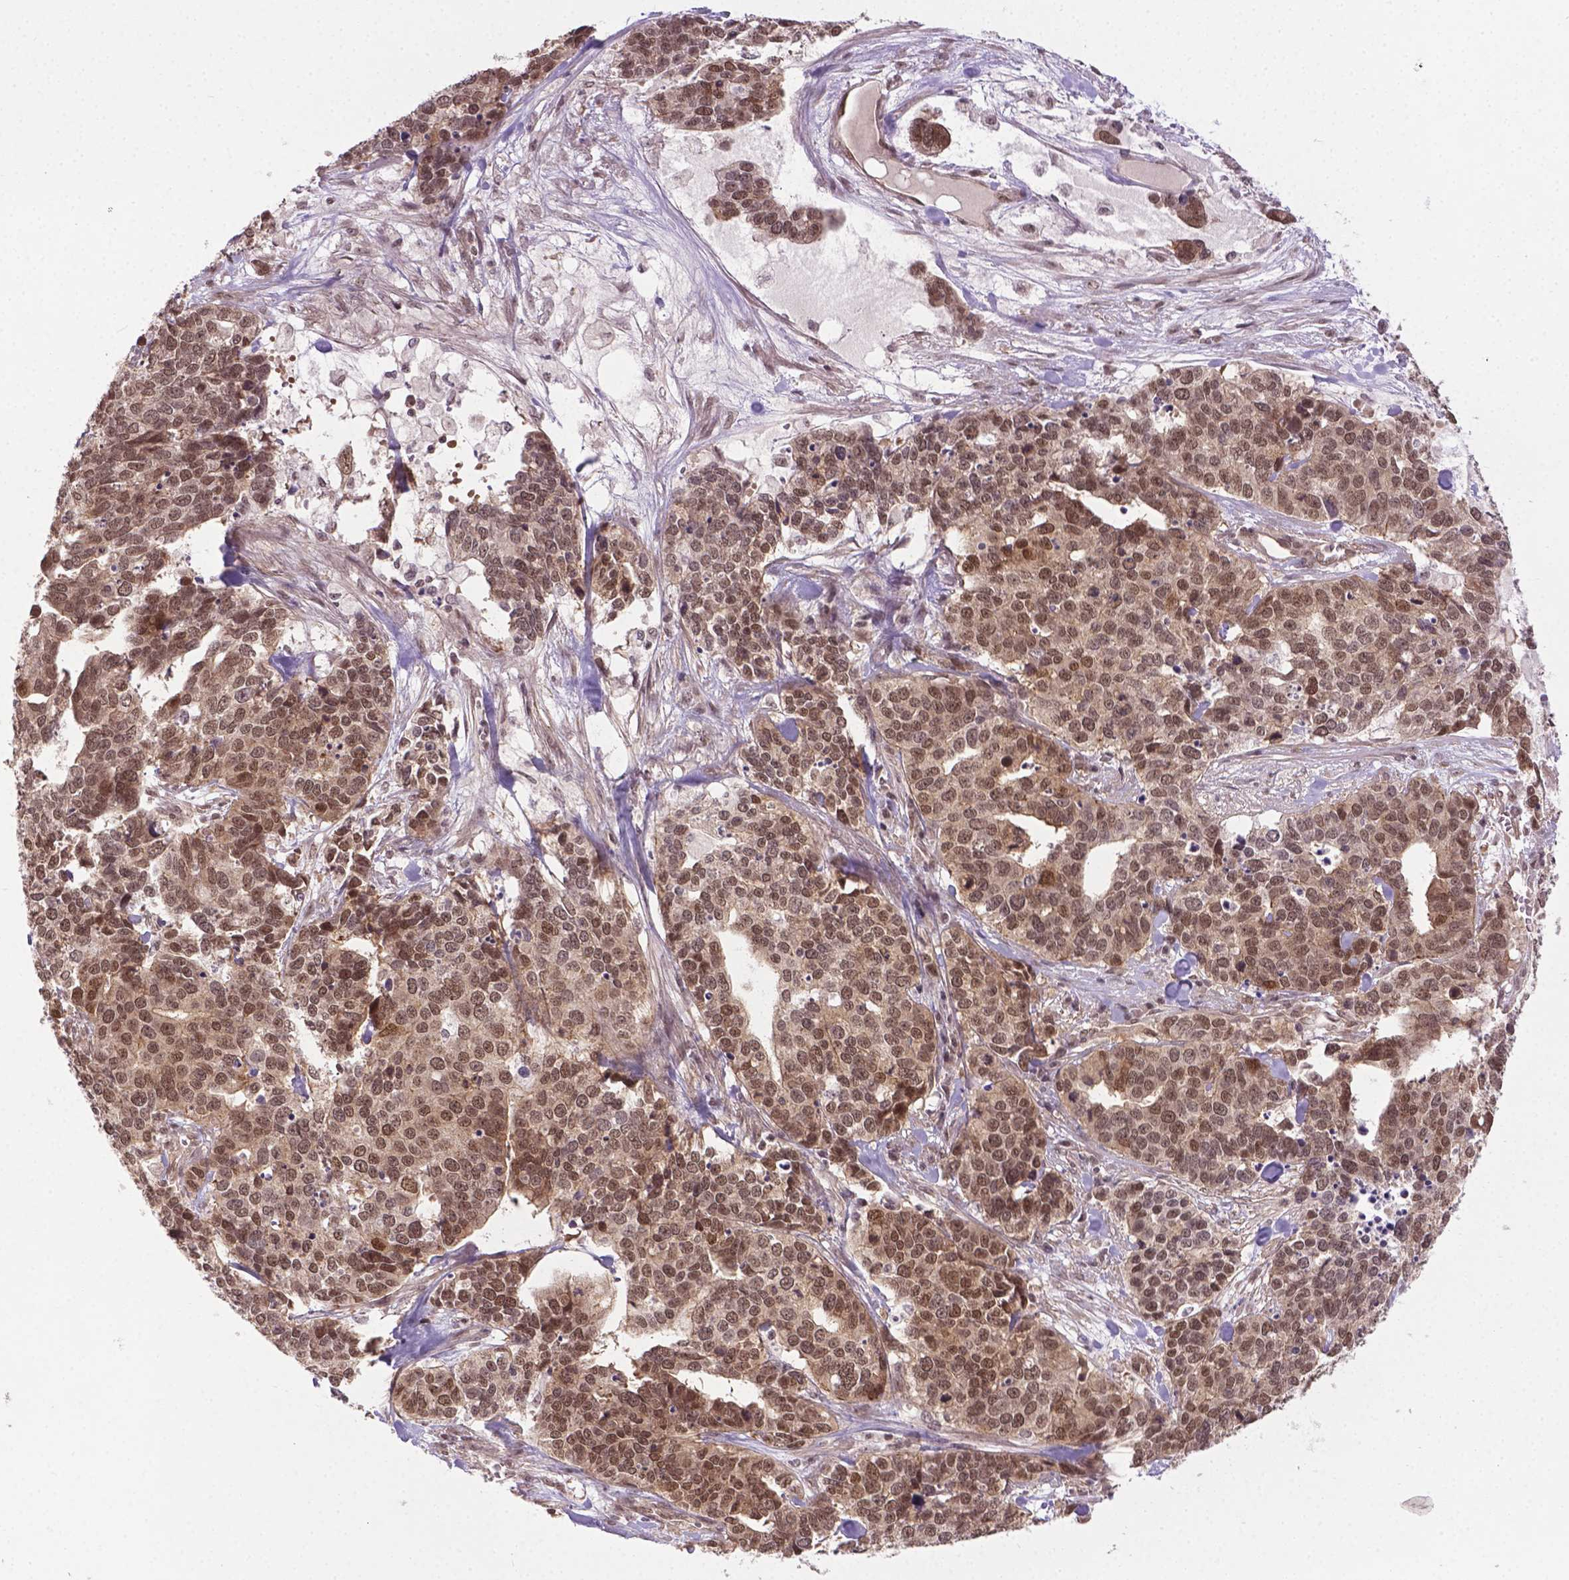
{"staining": {"intensity": "moderate", "quantity": ">75%", "location": "nuclear"}, "tissue": "ovarian cancer", "cell_type": "Tumor cells", "image_type": "cancer", "snomed": [{"axis": "morphology", "description": "Carcinoma, endometroid"}, {"axis": "topography", "description": "Ovary"}], "caption": "Tumor cells reveal medium levels of moderate nuclear staining in approximately >75% of cells in human ovarian cancer (endometroid carcinoma). The staining is performed using DAB brown chromogen to label protein expression. The nuclei are counter-stained blue using hematoxylin.", "gene": "ANKRD54", "patient": {"sex": "female", "age": 65}}